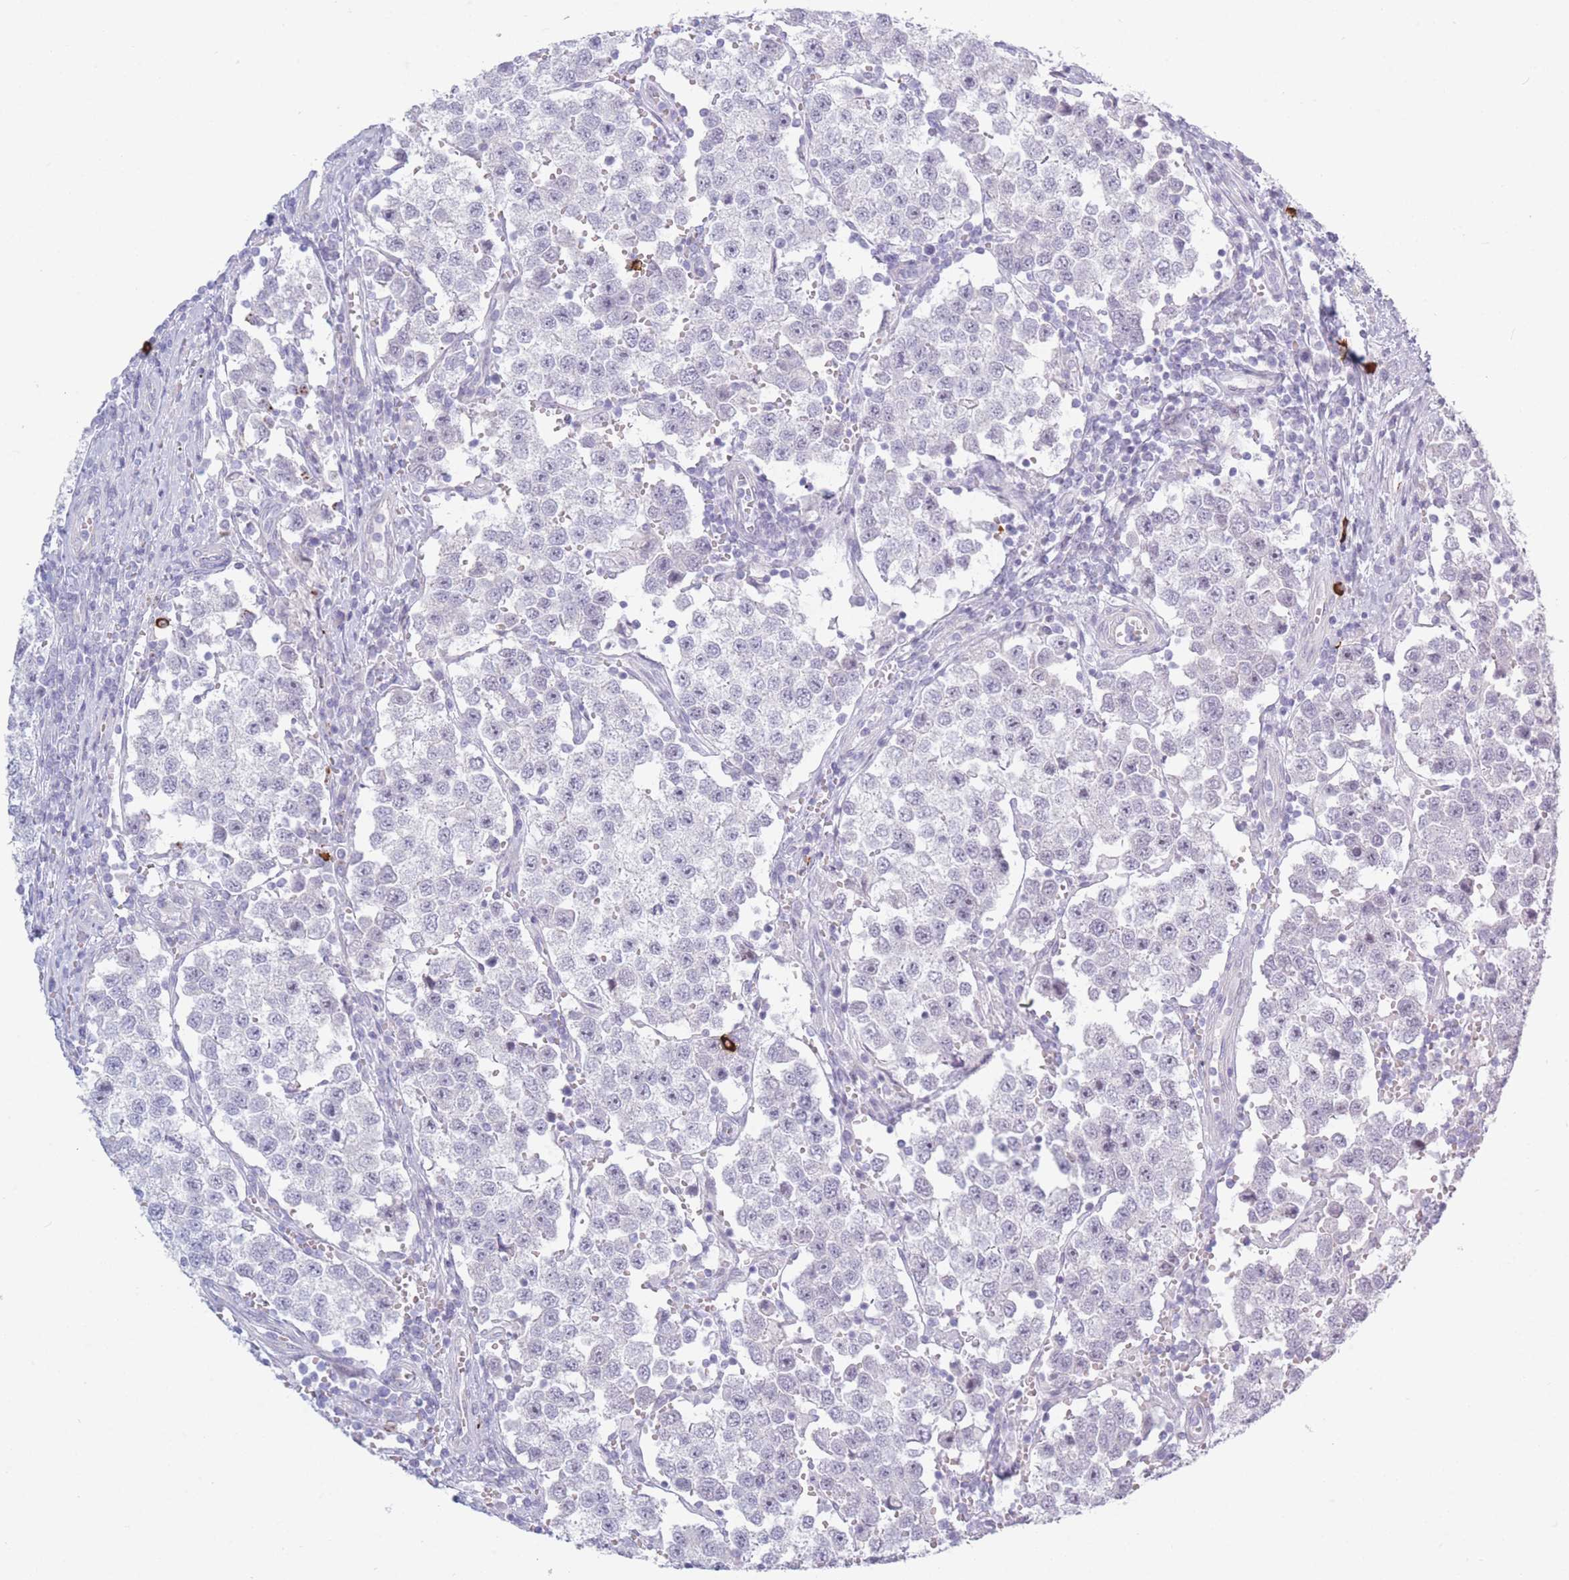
{"staining": {"intensity": "negative", "quantity": "none", "location": "none"}, "tissue": "testis cancer", "cell_type": "Tumor cells", "image_type": "cancer", "snomed": [{"axis": "morphology", "description": "Seminoma, NOS"}, {"axis": "topography", "description": "Testis"}], "caption": "Tumor cells are negative for protein expression in human seminoma (testis).", "gene": "PLEKHG2", "patient": {"sex": "male", "age": 37}}